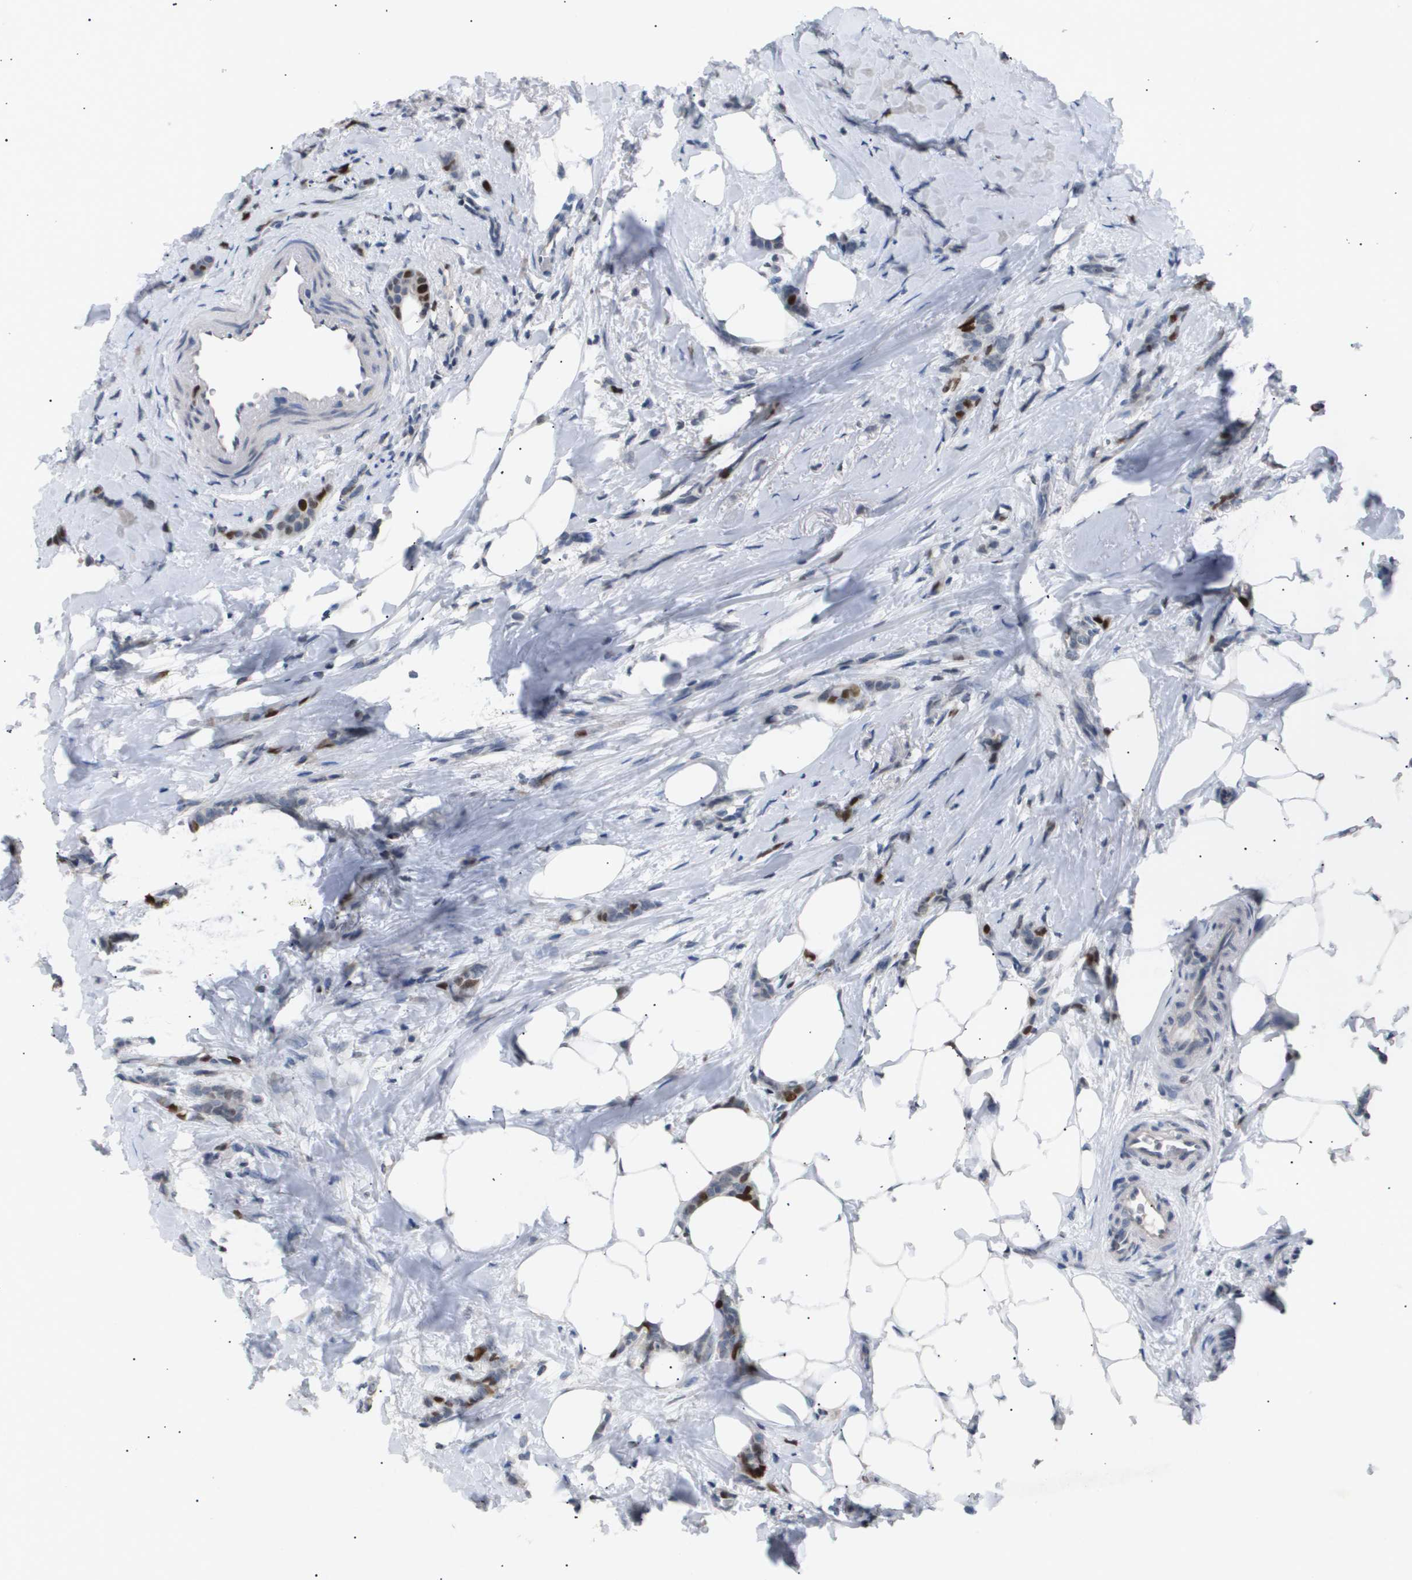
{"staining": {"intensity": "strong", "quantity": "<25%", "location": "nuclear"}, "tissue": "breast cancer", "cell_type": "Tumor cells", "image_type": "cancer", "snomed": [{"axis": "morphology", "description": "Lobular carcinoma, in situ"}, {"axis": "morphology", "description": "Lobular carcinoma"}, {"axis": "topography", "description": "Breast"}], "caption": "An image of human lobular carcinoma (breast) stained for a protein exhibits strong nuclear brown staining in tumor cells. The staining is performed using DAB brown chromogen to label protein expression. The nuclei are counter-stained blue using hematoxylin.", "gene": "ANAPC2", "patient": {"sex": "female", "age": 41}}